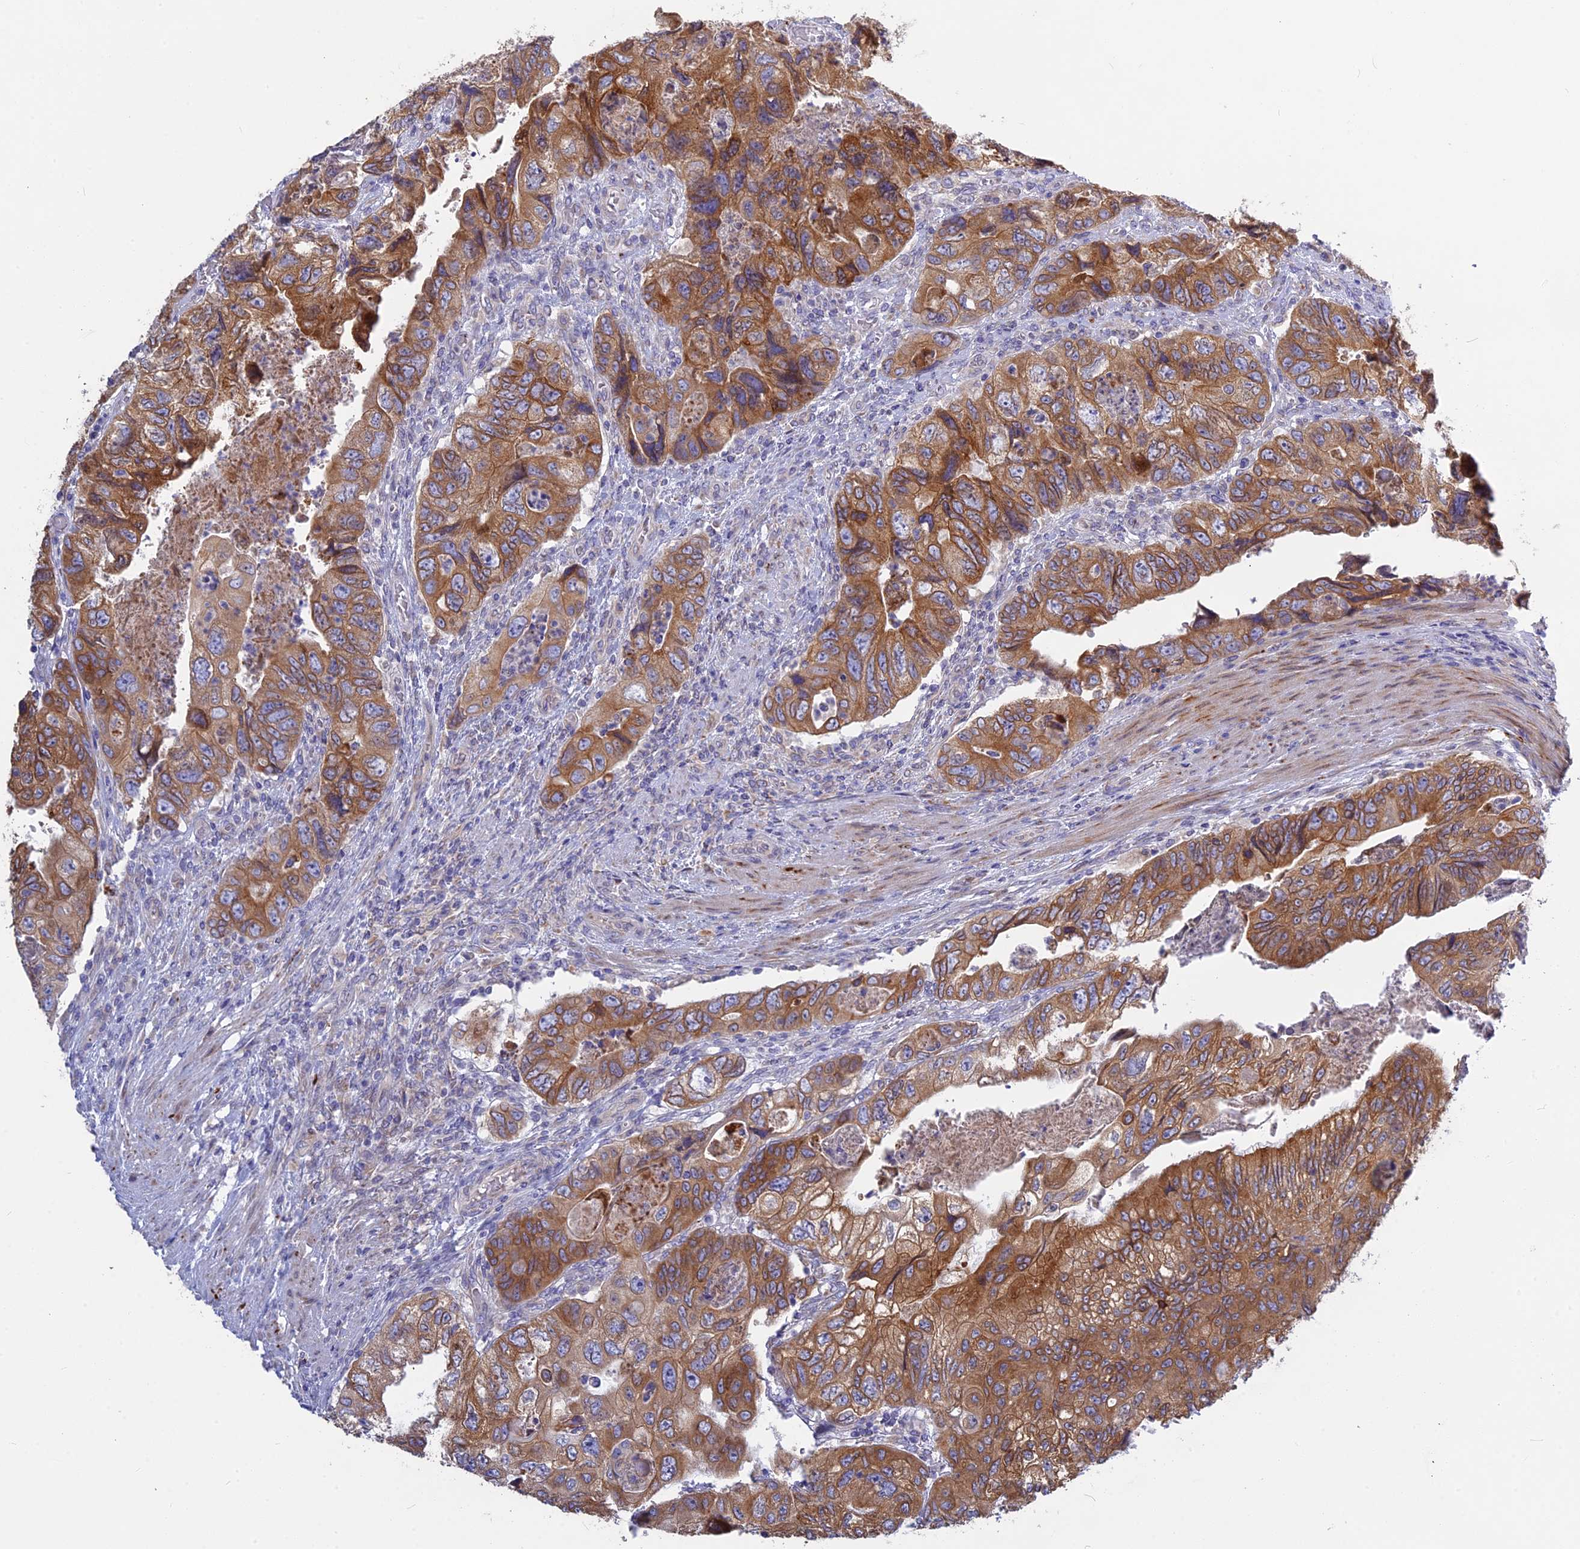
{"staining": {"intensity": "moderate", "quantity": ">75%", "location": "cytoplasmic/membranous"}, "tissue": "colorectal cancer", "cell_type": "Tumor cells", "image_type": "cancer", "snomed": [{"axis": "morphology", "description": "Adenocarcinoma, NOS"}, {"axis": "topography", "description": "Rectum"}], "caption": "Brown immunohistochemical staining in colorectal cancer (adenocarcinoma) reveals moderate cytoplasmic/membranous positivity in about >75% of tumor cells. Ihc stains the protein in brown and the nuclei are stained blue.", "gene": "TLCD1", "patient": {"sex": "male", "age": 63}}